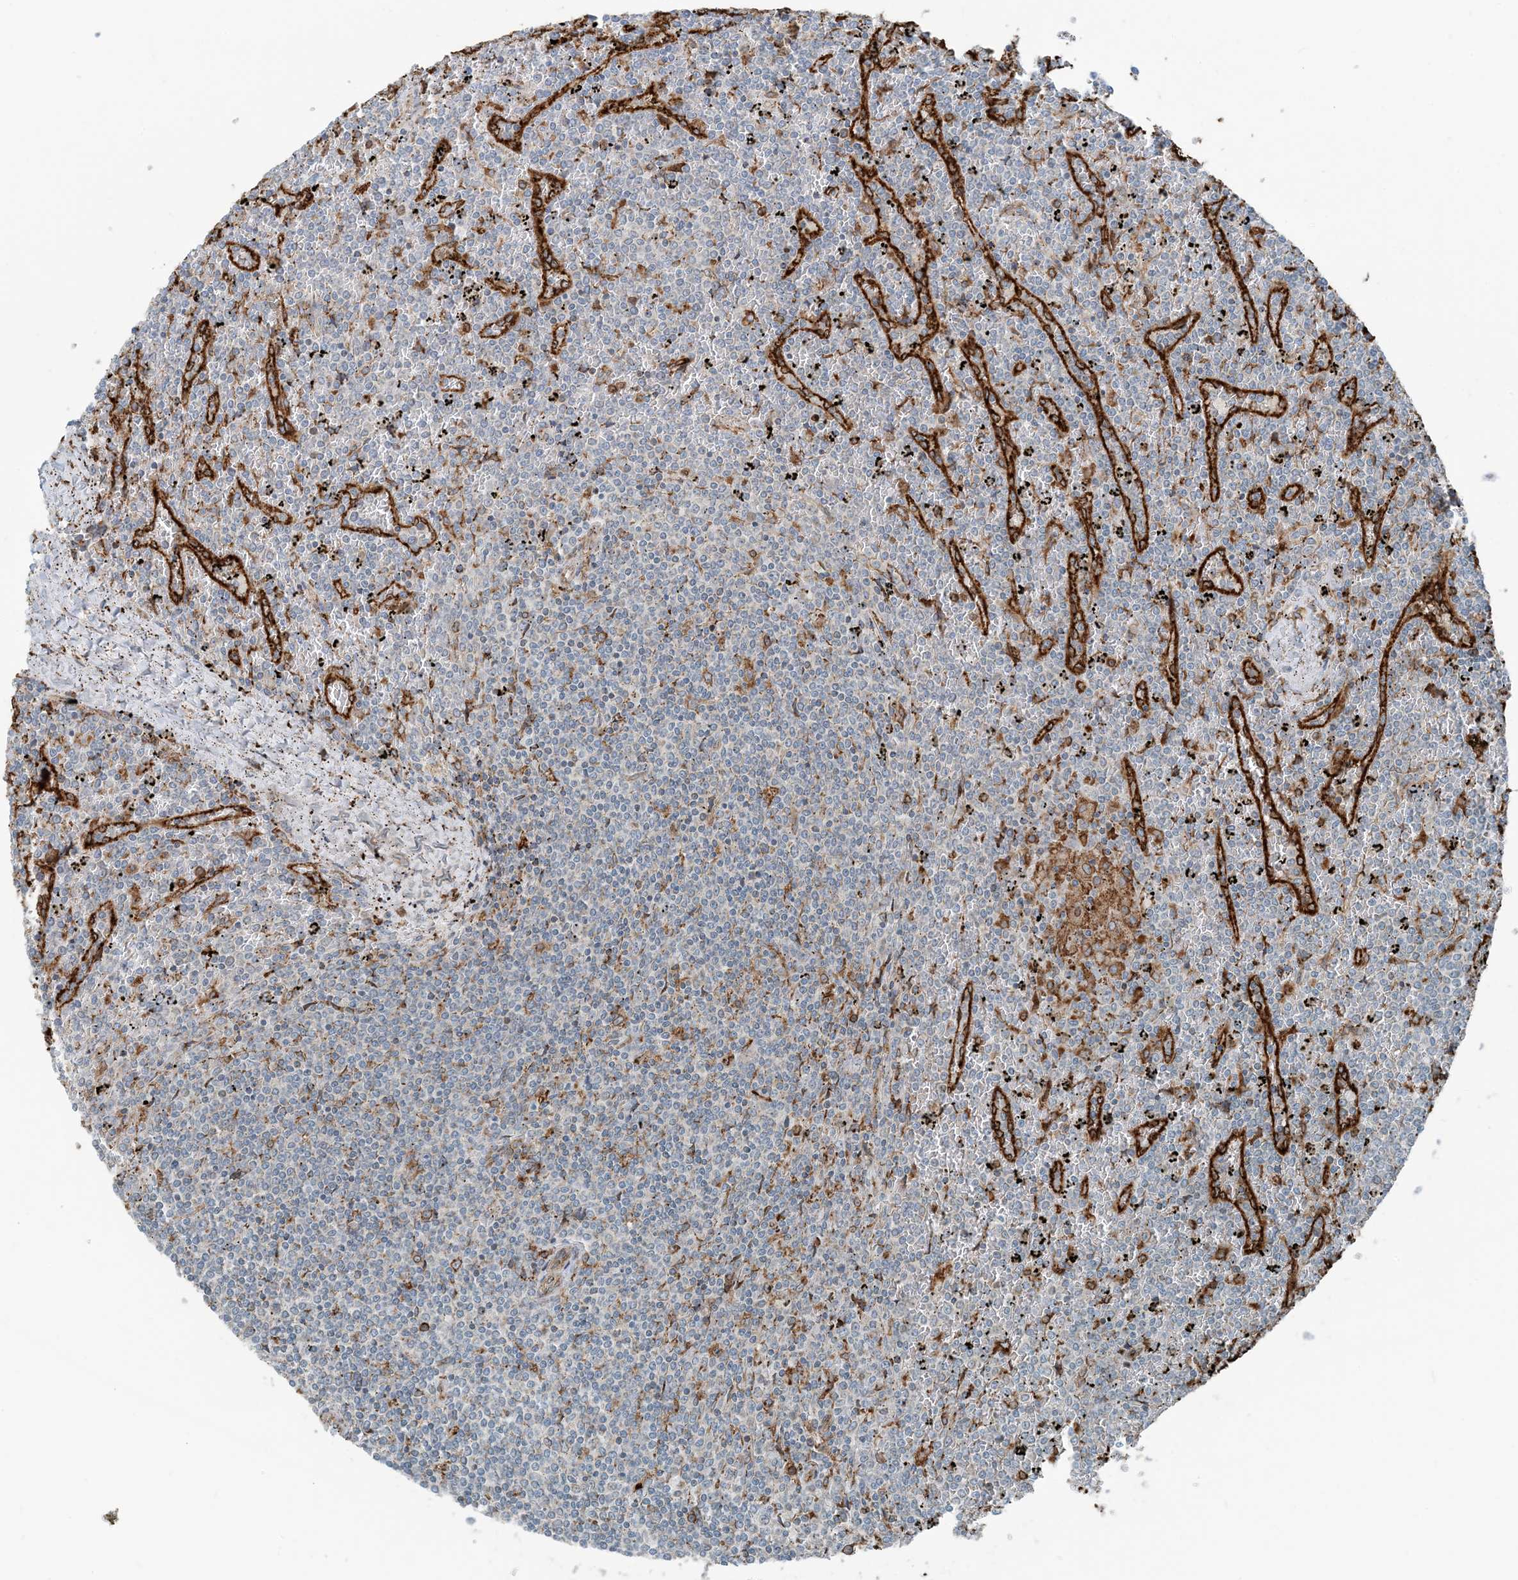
{"staining": {"intensity": "negative", "quantity": "none", "location": "none"}, "tissue": "lymphoma", "cell_type": "Tumor cells", "image_type": "cancer", "snomed": [{"axis": "morphology", "description": "Malignant lymphoma, non-Hodgkin's type, Low grade"}, {"axis": "topography", "description": "Spleen"}], "caption": "A high-resolution histopathology image shows immunohistochemistry (IHC) staining of low-grade malignant lymphoma, non-Hodgkin's type, which reveals no significant expression in tumor cells.", "gene": "CERKL", "patient": {"sex": "female", "age": 19}}